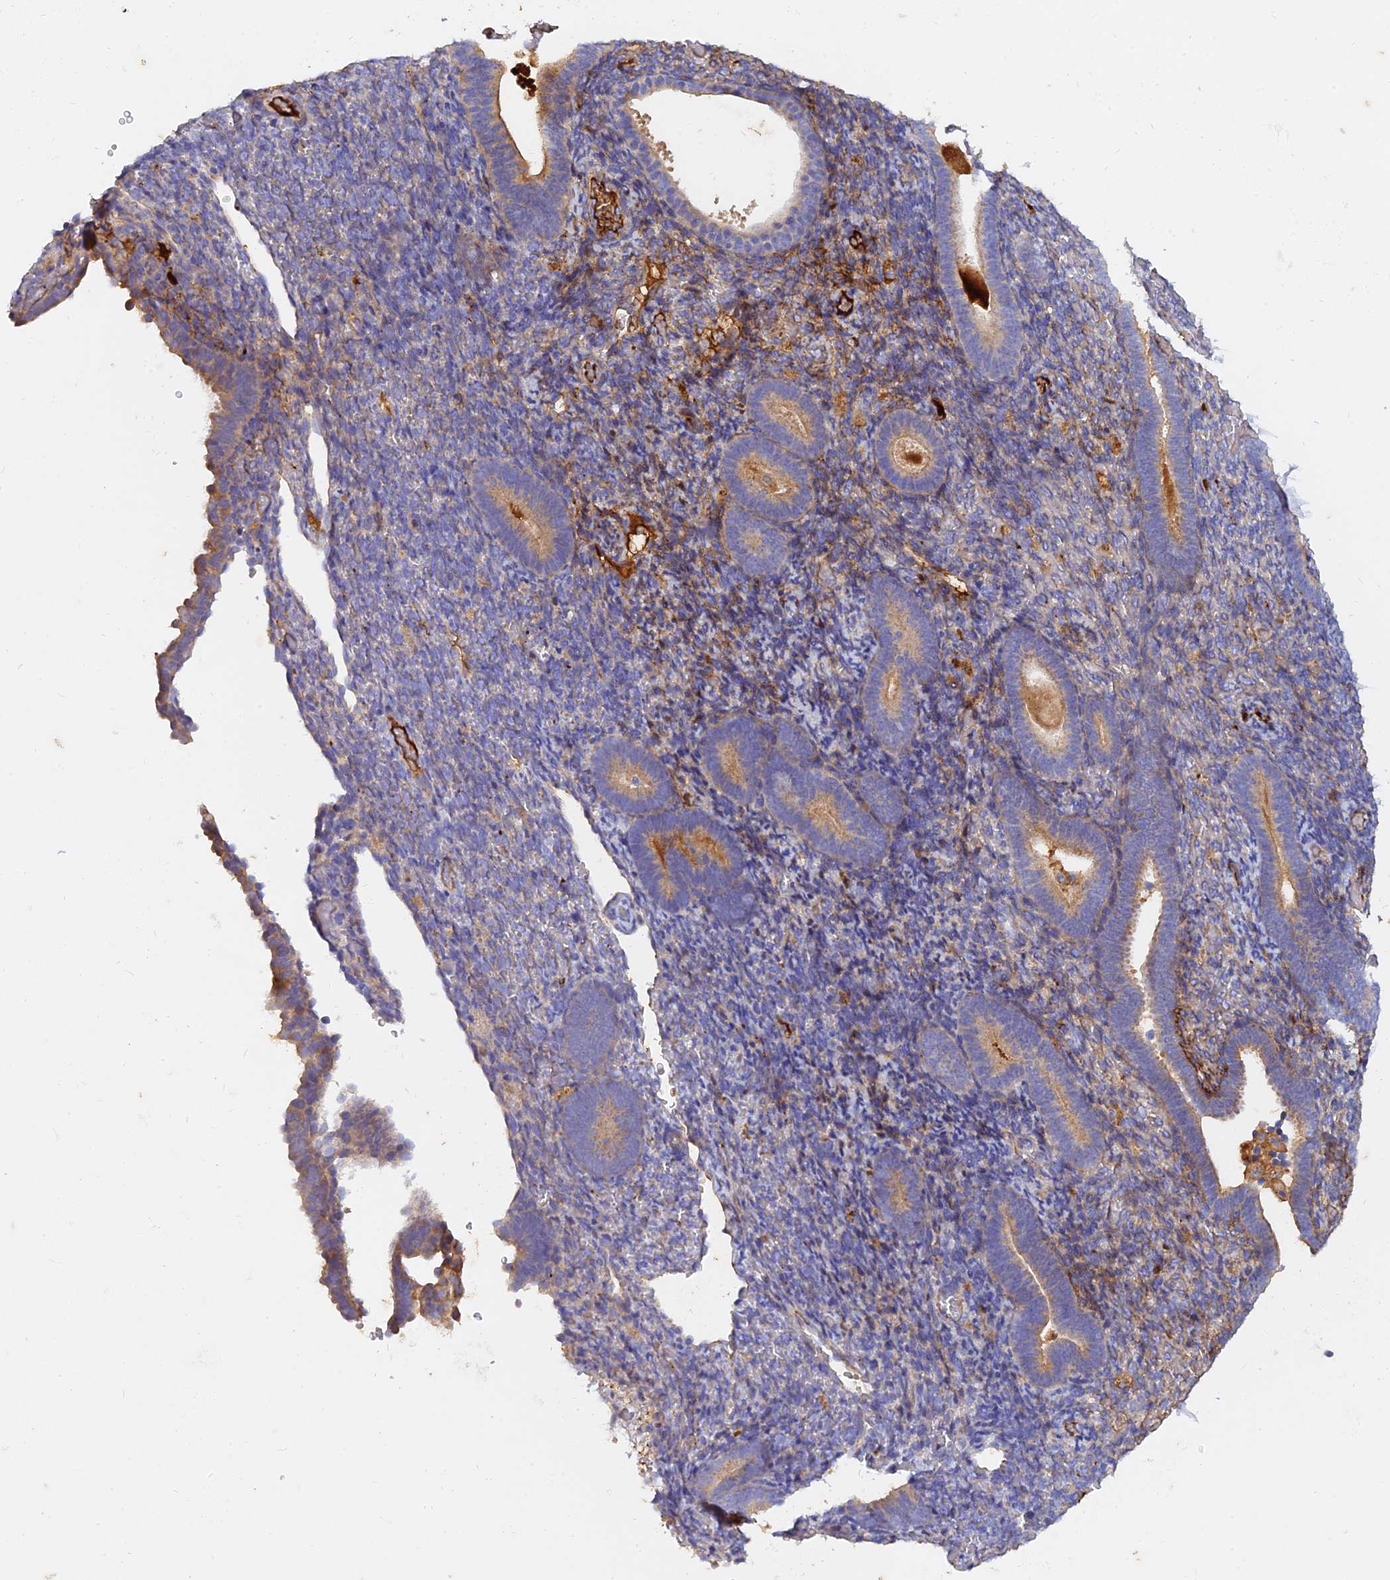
{"staining": {"intensity": "negative", "quantity": "none", "location": "none"}, "tissue": "endometrium", "cell_type": "Cells in endometrial stroma", "image_type": "normal", "snomed": [{"axis": "morphology", "description": "Normal tissue, NOS"}, {"axis": "topography", "description": "Endometrium"}], "caption": "IHC of unremarkable endometrium shows no positivity in cells in endometrial stroma.", "gene": "MROH1", "patient": {"sex": "female", "age": 51}}